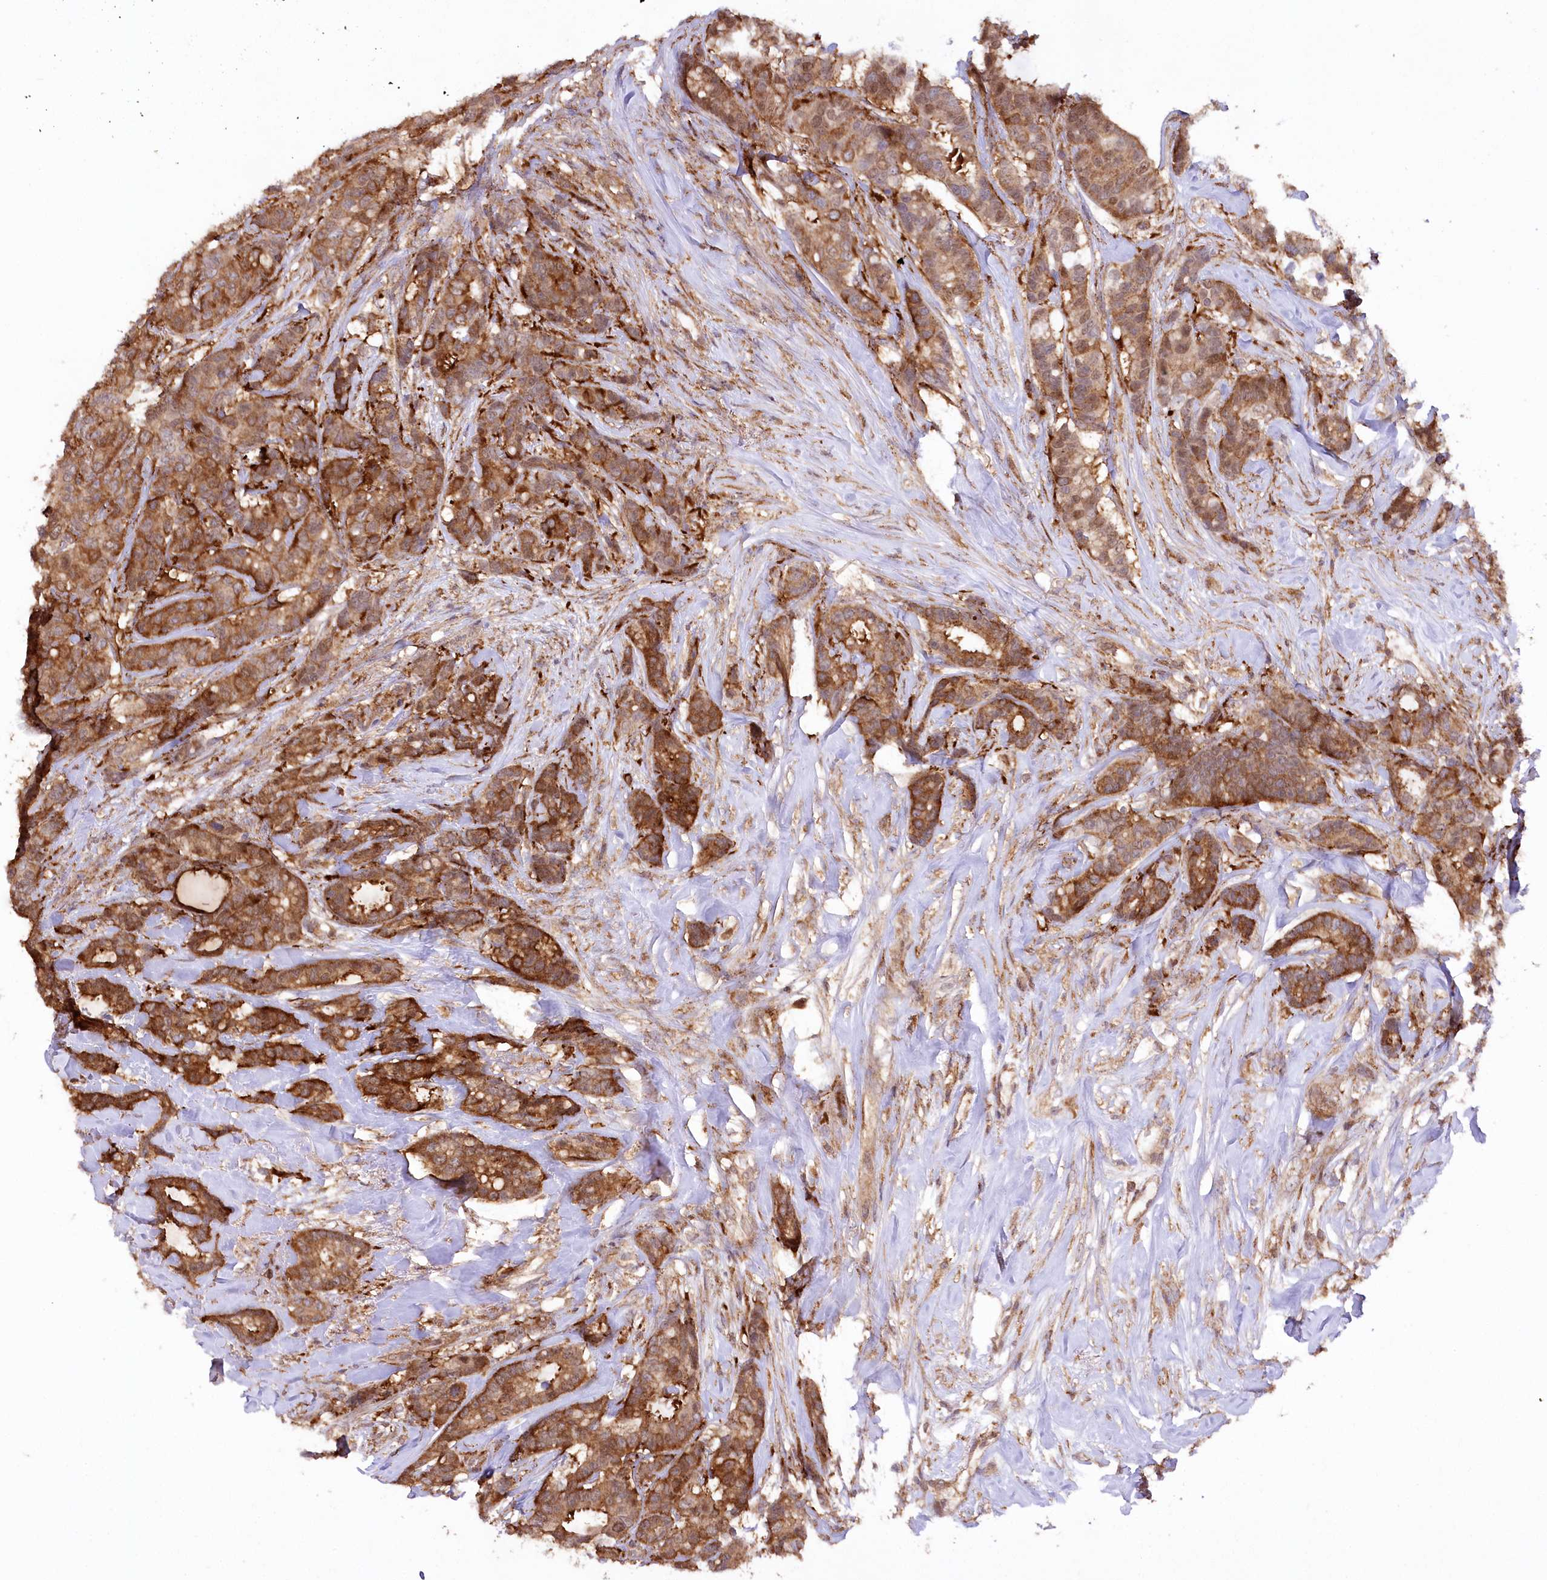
{"staining": {"intensity": "strong", "quantity": ">75%", "location": "cytoplasmic/membranous"}, "tissue": "breast cancer", "cell_type": "Tumor cells", "image_type": "cancer", "snomed": [{"axis": "morphology", "description": "Duct carcinoma"}, {"axis": "topography", "description": "Breast"}], "caption": "Immunohistochemistry (DAB) staining of breast cancer exhibits strong cytoplasmic/membranous protein positivity in about >75% of tumor cells.", "gene": "CCDC91", "patient": {"sex": "female", "age": 87}}